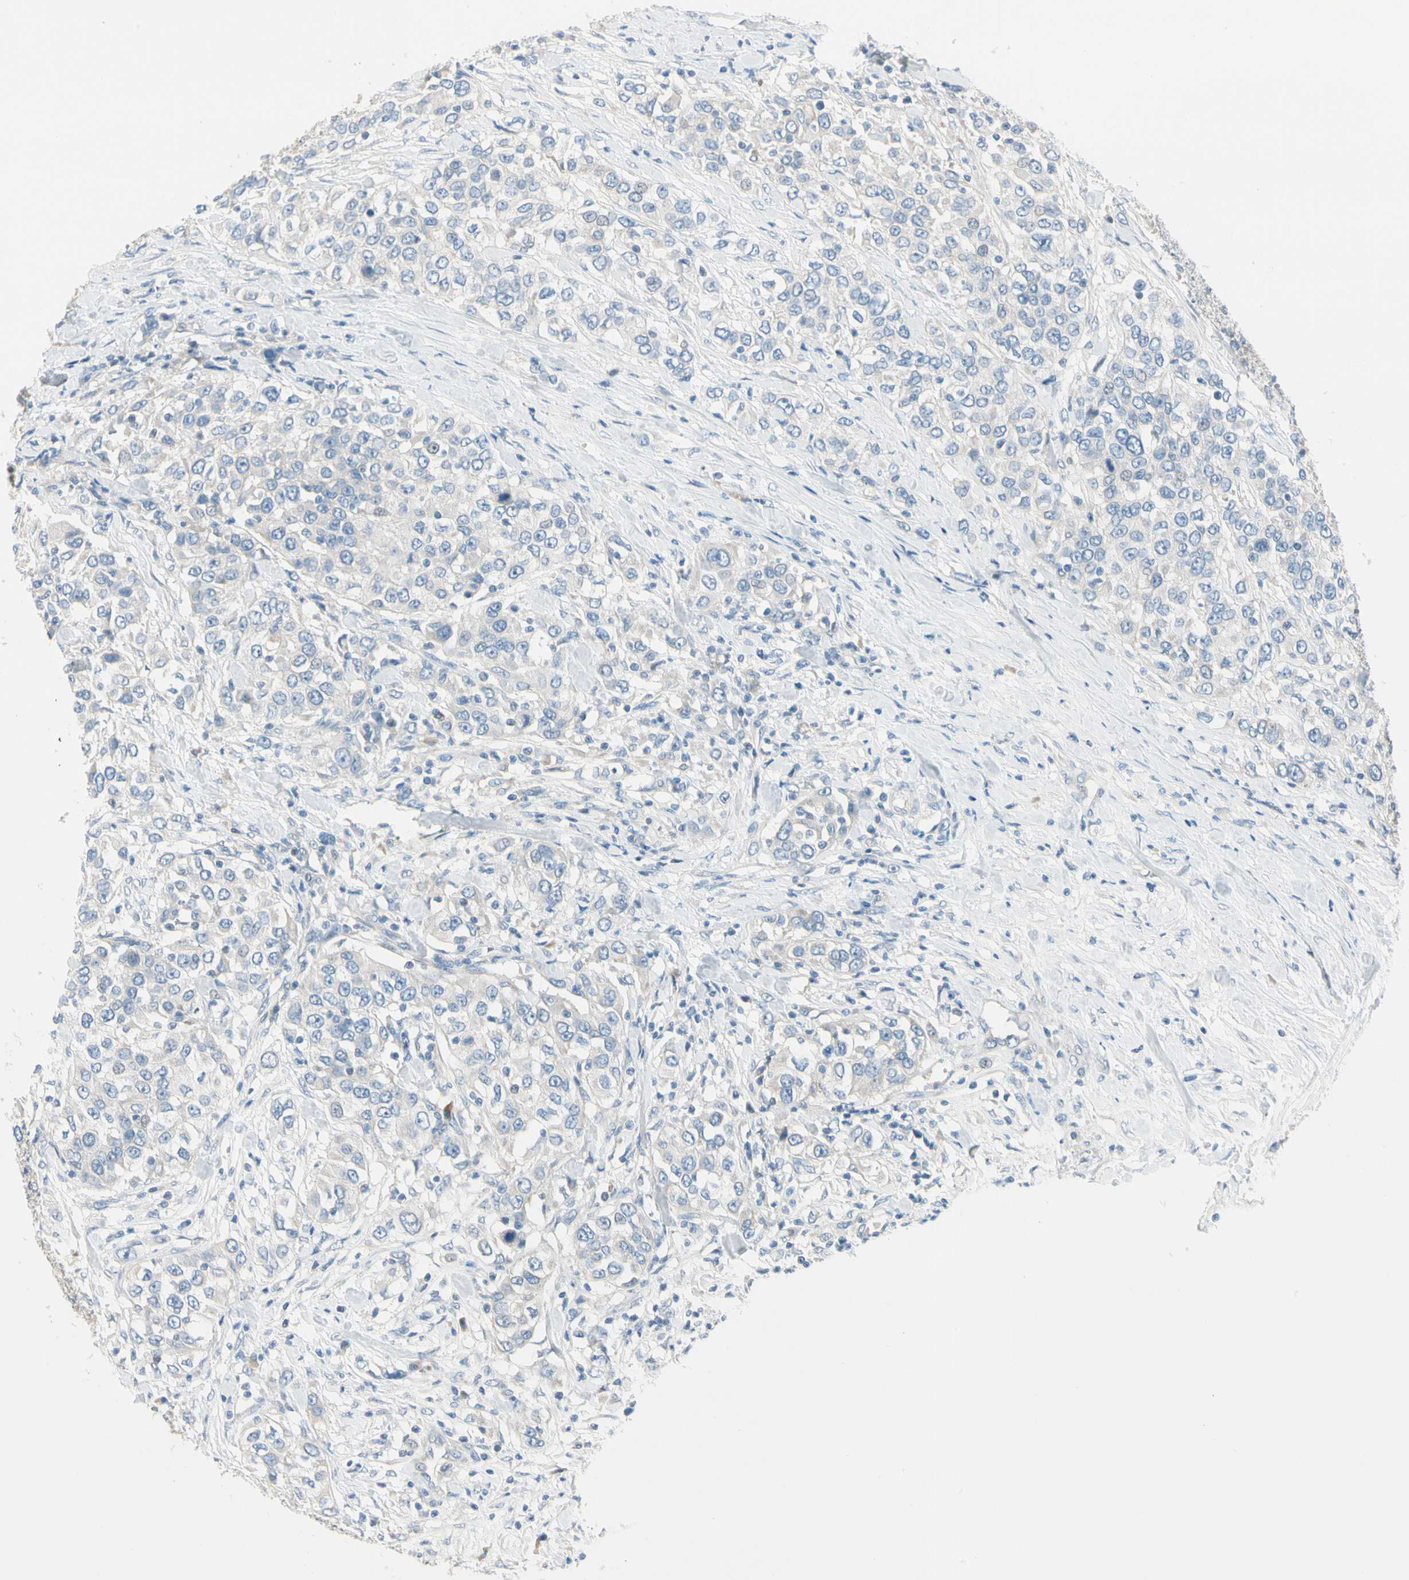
{"staining": {"intensity": "negative", "quantity": "none", "location": "none"}, "tissue": "urothelial cancer", "cell_type": "Tumor cells", "image_type": "cancer", "snomed": [{"axis": "morphology", "description": "Urothelial carcinoma, High grade"}, {"axis": "topography", "description": "Urinary bladder"}], "caption": "Immunohistochemistry (IHC) image of neoplastic tissue: human urothelial carcinoma (high-grade) stained with DAB displays no significant protein staining in tumor cells.", "gene": "SLC6A15", "patient": {"sex": "female", "age": 80}}